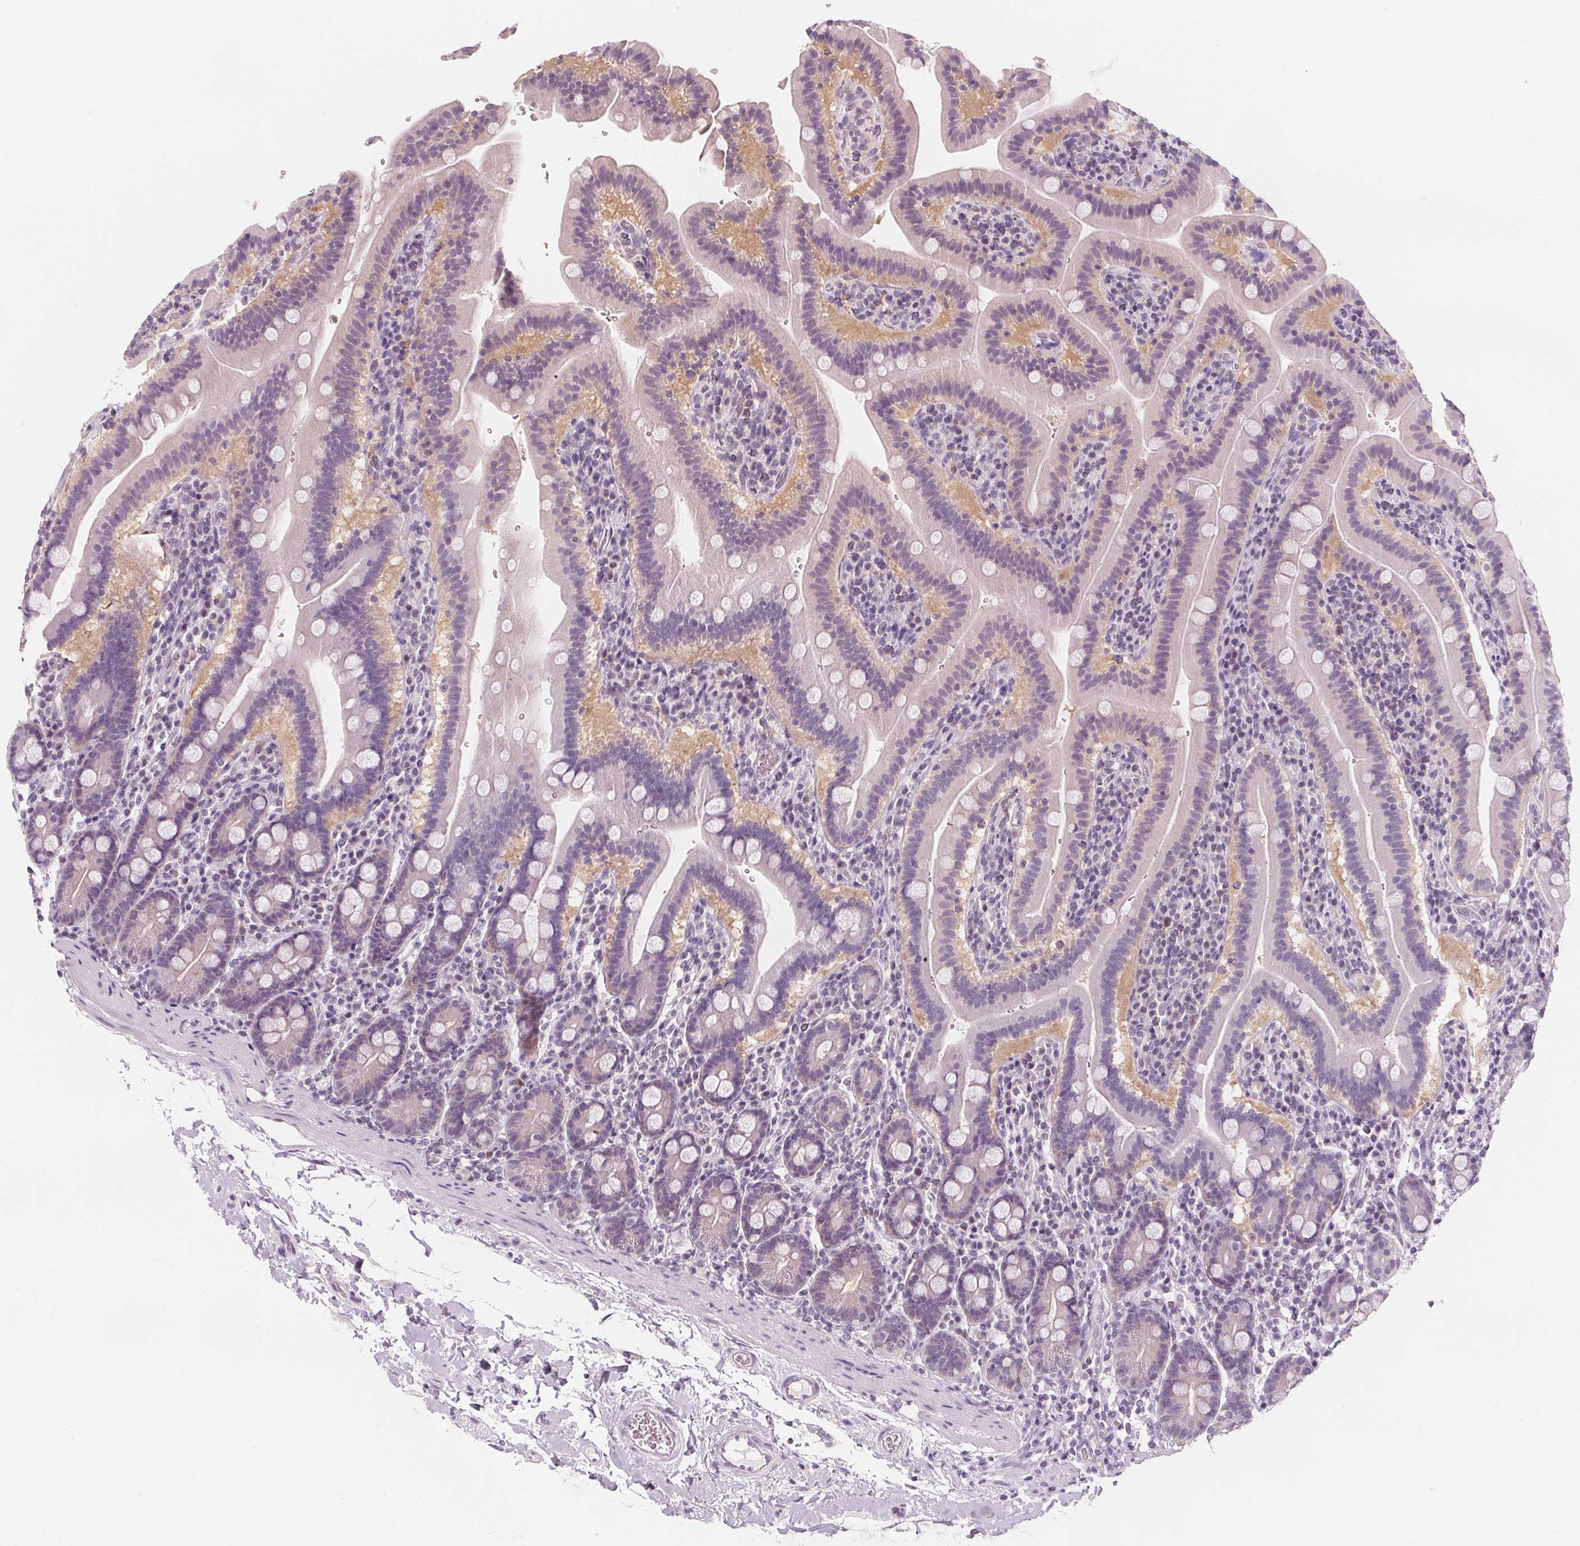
{"staining": {"intensity": "negative", "quantity": "none", "location": "none"}, "tissue": "small intestine", "cell_type": "Glandular cells", "image_type": "normal", "snomed": [{"axis": "morphology", "description": "Normal tissue, NOS"}, {"axis": "topography", "description": "Small intestine"}], "caption": "DAB (3,3'-diaminobenzidine) immunohistochemical staining of benign small intestine shows no significant positivity in glandular cells. Brightfield microscopy of immunohistochemistry stained with DAB (brown) and hematoxylin (blue), captured at high magnification.", "gene": "UGP2", "patient": {"sex": "male", "age": 26}}